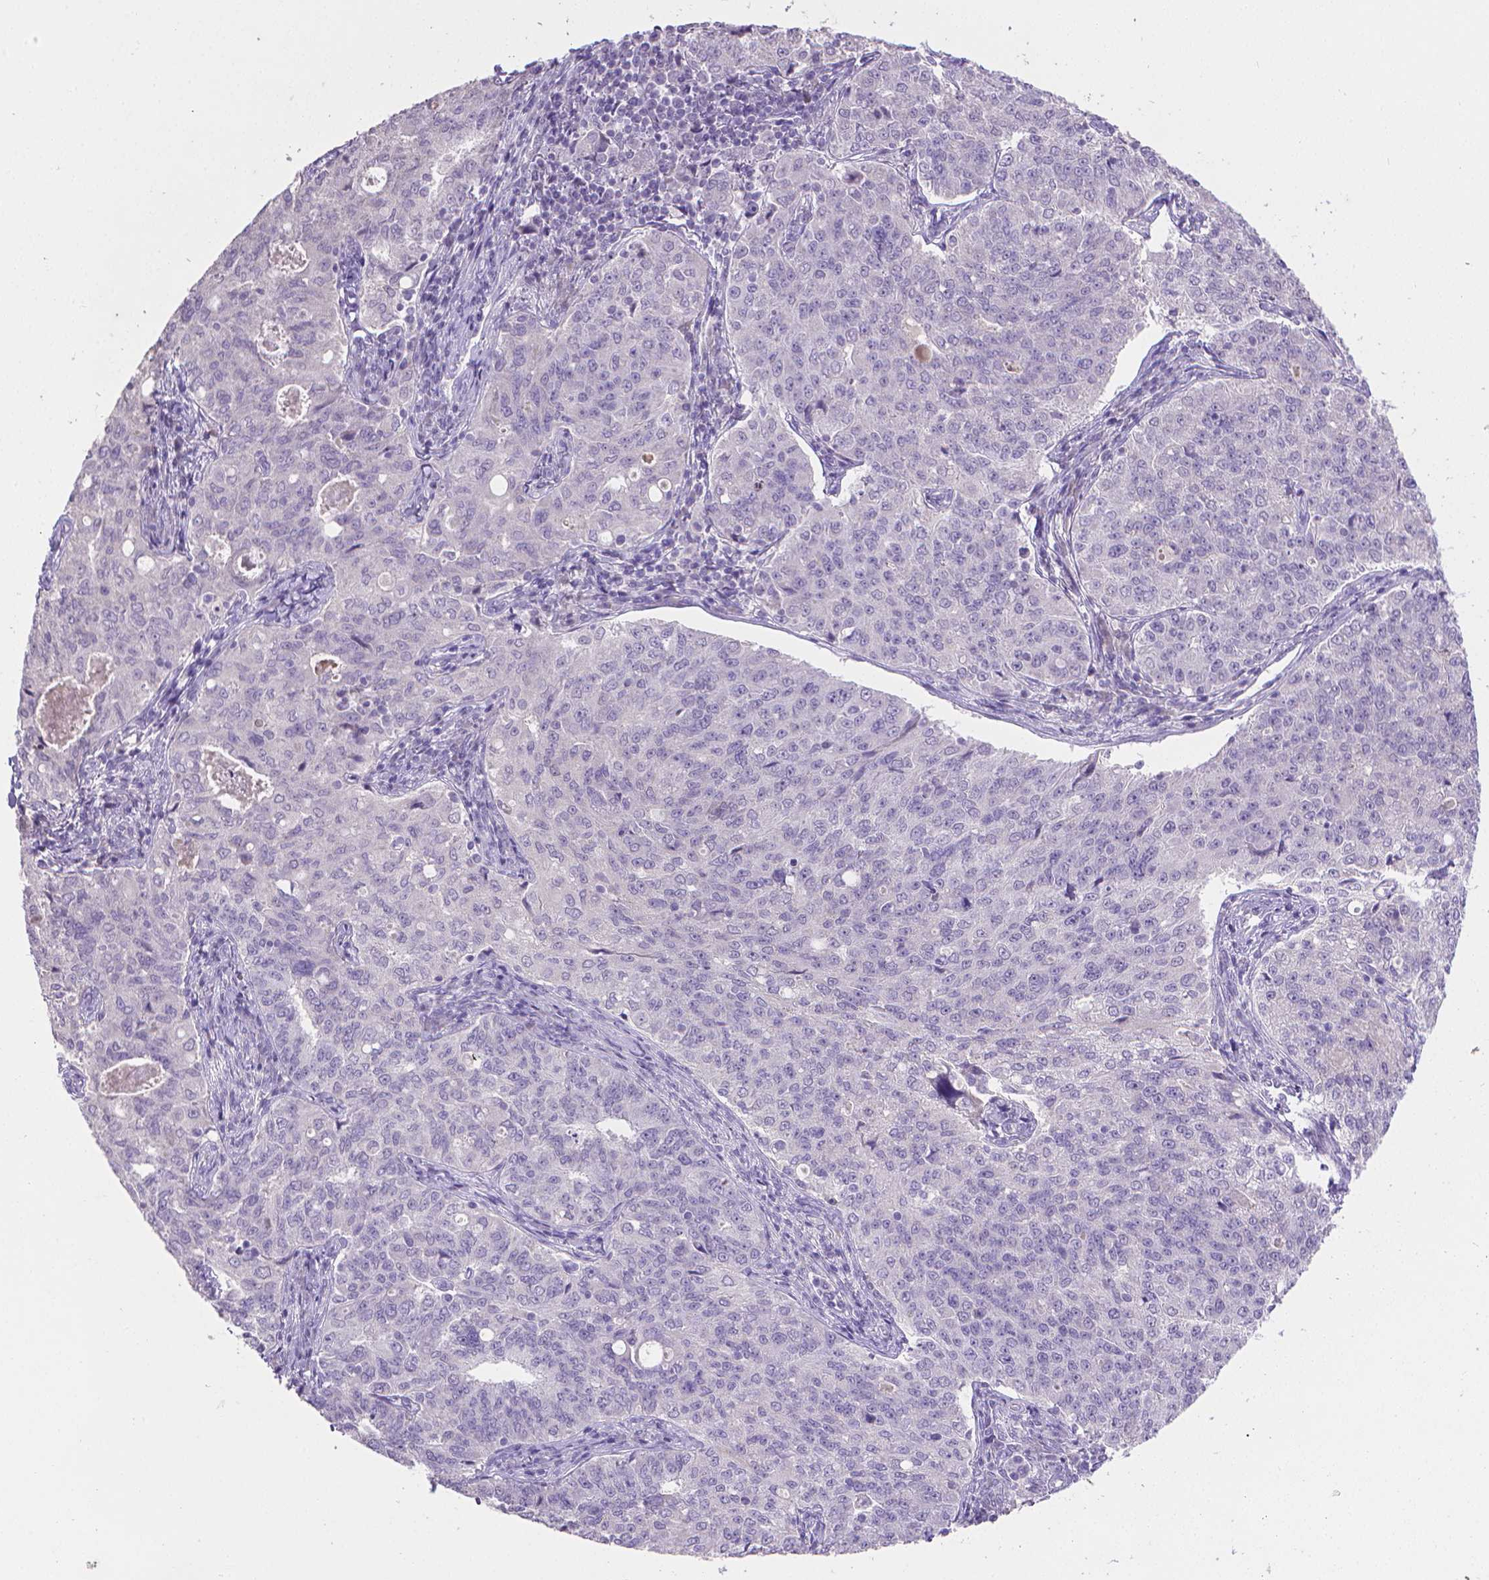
{"staining": {"intensity": "negative", "quantity": "none", "location": "none"}, "tissue": "endometrial cancer", "cell_type": "Tumor cells", "image_type": "cancer", "snomed": [{"axis": "morphology", "description": "Adenocarcinoma, NOS"}, {"axis": "topography", "description": "Endometrium"}], "caption": "Adenocarcinoma (endometrial) was stained to show a protein in brown. There is no significant expression in tumor cells.", "gene": "TNNI2", "patient": {"sex": "female", "age": 43}}